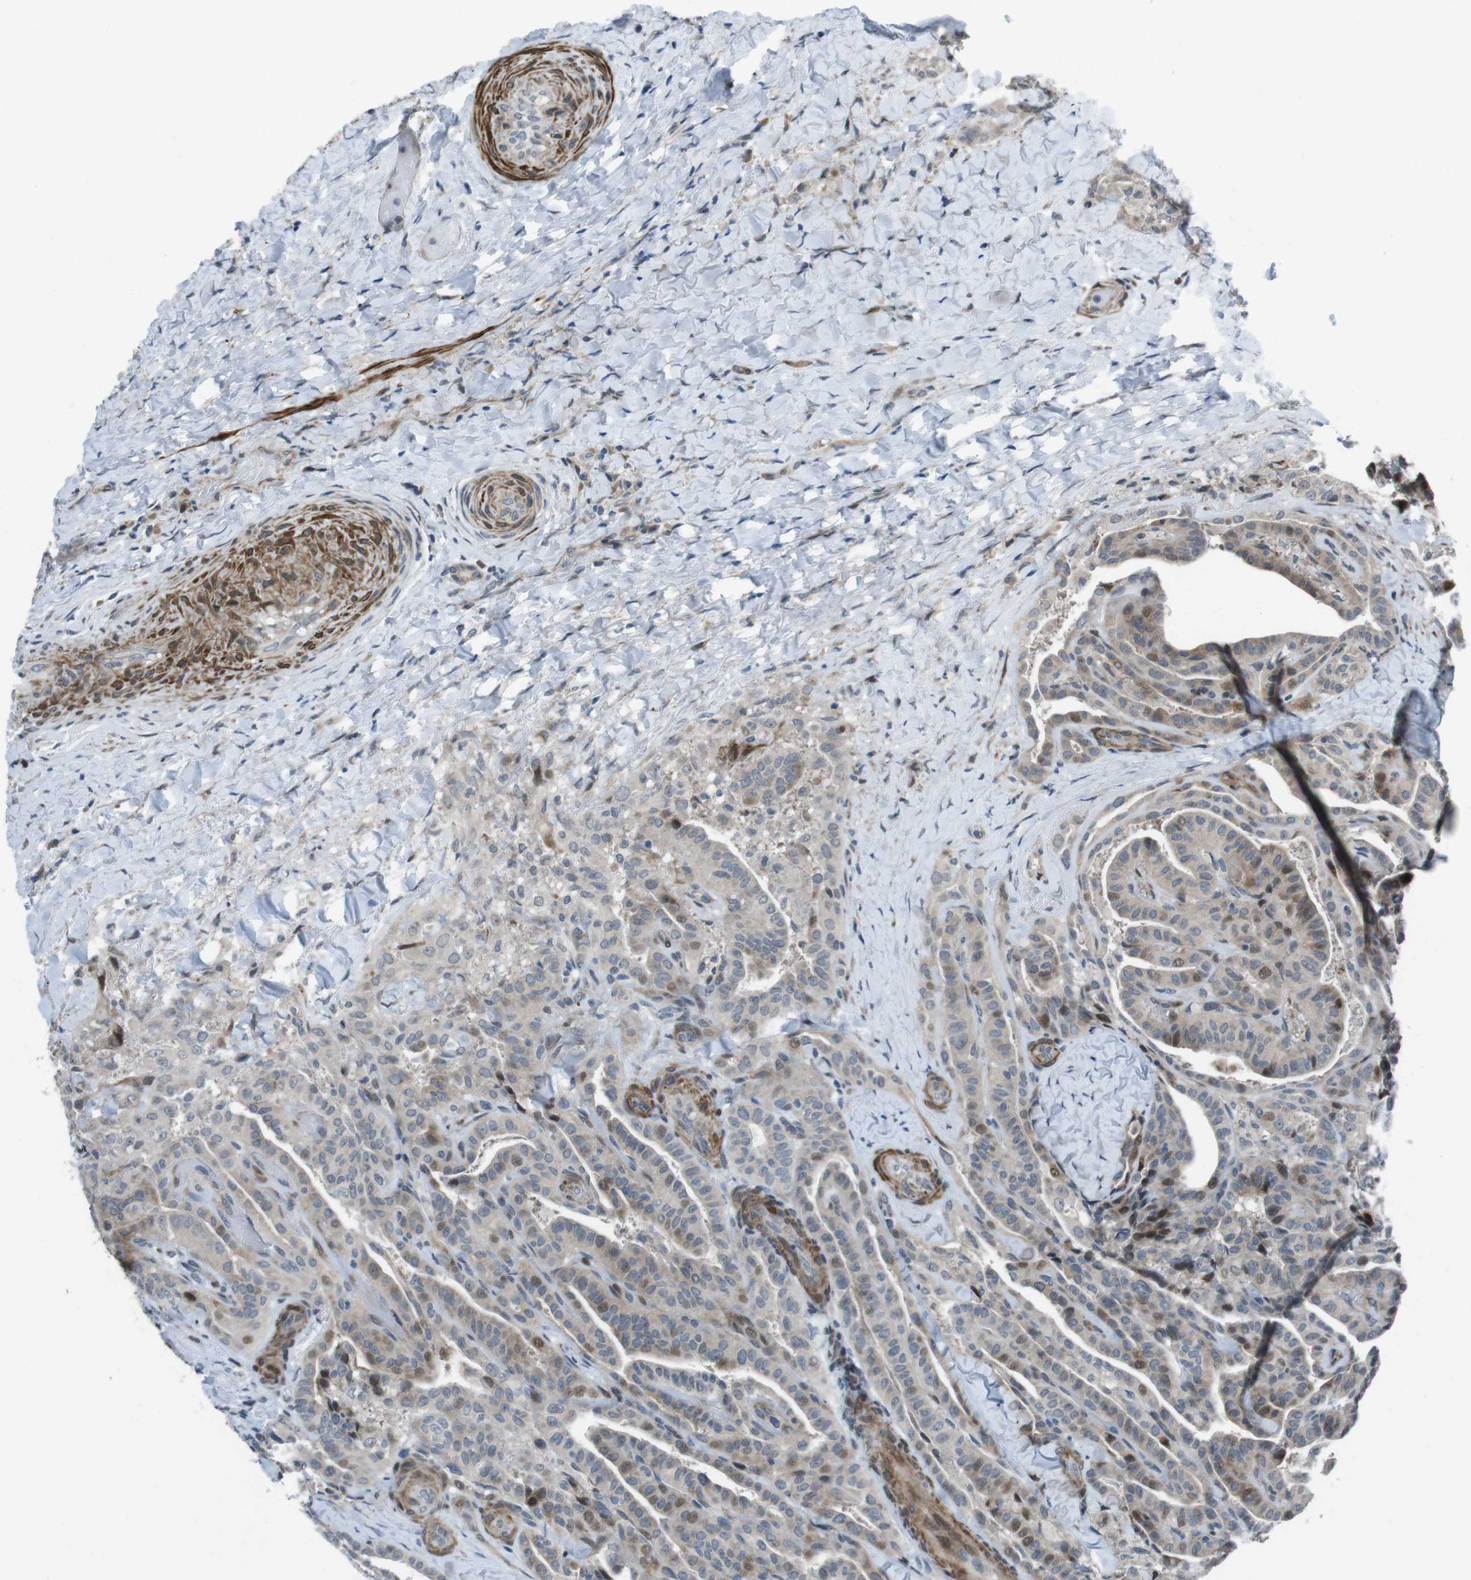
{"staining": {"intensity": "moderate", "quantity": "25%-75%", "location": "cytoplasmic/membranous,nuclear"}, "tissue": "thyroid cancer", "cell_type": "Tumor cells", "image_type": "cancer", "snomed": [{"axis": "morphology", "description": "Papillary adenocarcinoma, NOS"}, {"axis": "topography", "description": "Thyroid gland"}], "caption": "A micrograph of thyroid cancer (papillary adenocarcinoma) stained for a protein demonstrates moderate cytoplasmic/membranous and nuclear brown staining in tumor cells.", "gene": "PBRM1", "patient": {"sex": "male", "age": 77}}